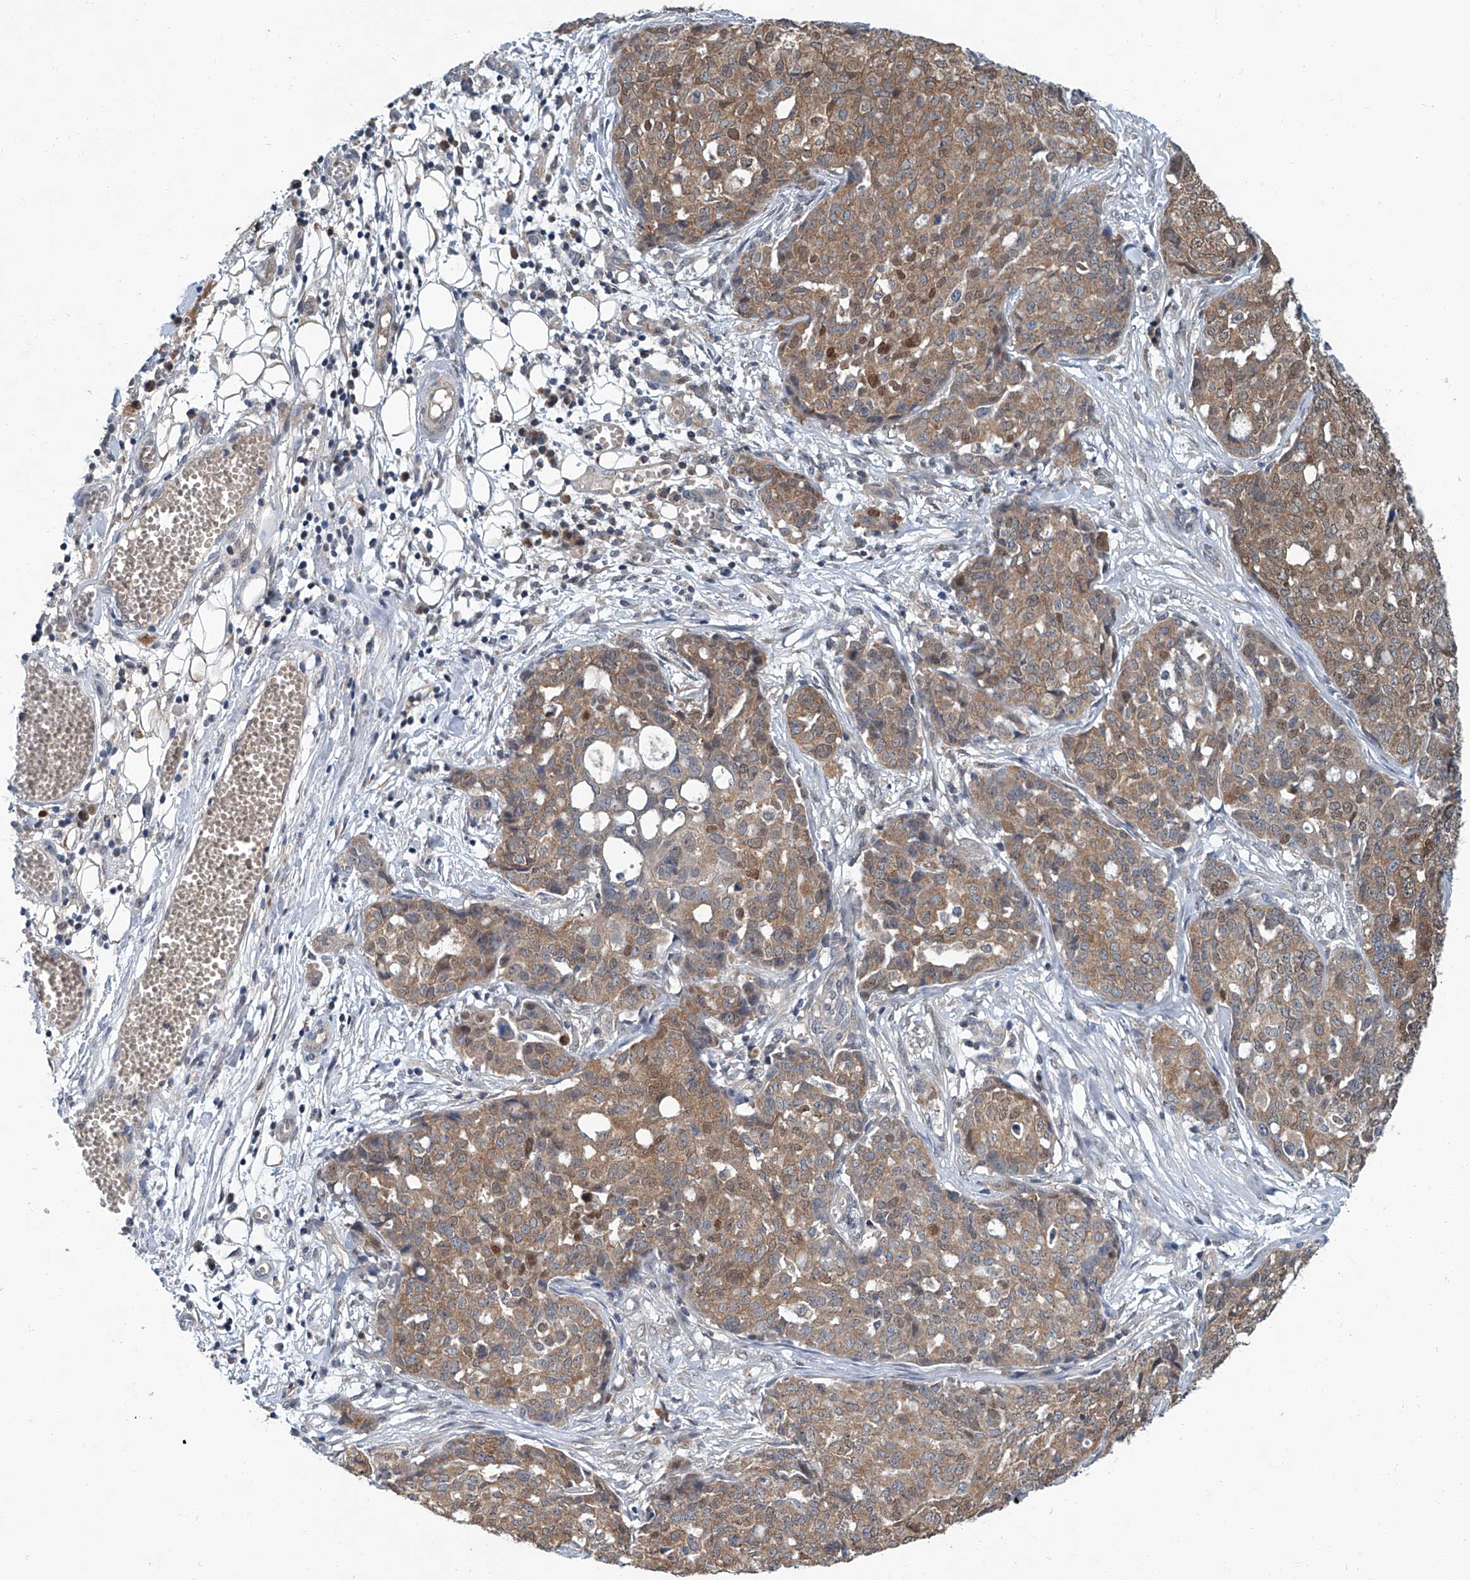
{"staining": {"intensity": "moderate", "quantity": ">75%", "location": "cytoplasmic/membranous,nuclear"}, "tissue": "ovarian cancer", "cell_type": "Tumor cells", "image_type": "cancer", "snomed": [{"axis": "morphology", "description": "Cystadenocarcinoma, serous, NOS"}, {"axis": "topography", "description": "Soft tissue"}, {"axis": "topography", "description": "Ovary"}], "caption": "High-magnification brightfield microscopy of serous cystadenocarcinoma (ovarian) stained with DAB (brown) and counterstained with hematoxylin (blue). tumor cells exhibit moderate cytoplasmic/membranous and nuclear positivity is appreciated in about>75% of cells. (DAB IHC with brightfield microscopy, high magnification).", "gene": "CLK1", "patient": {"sex": "female", "age": 57}}